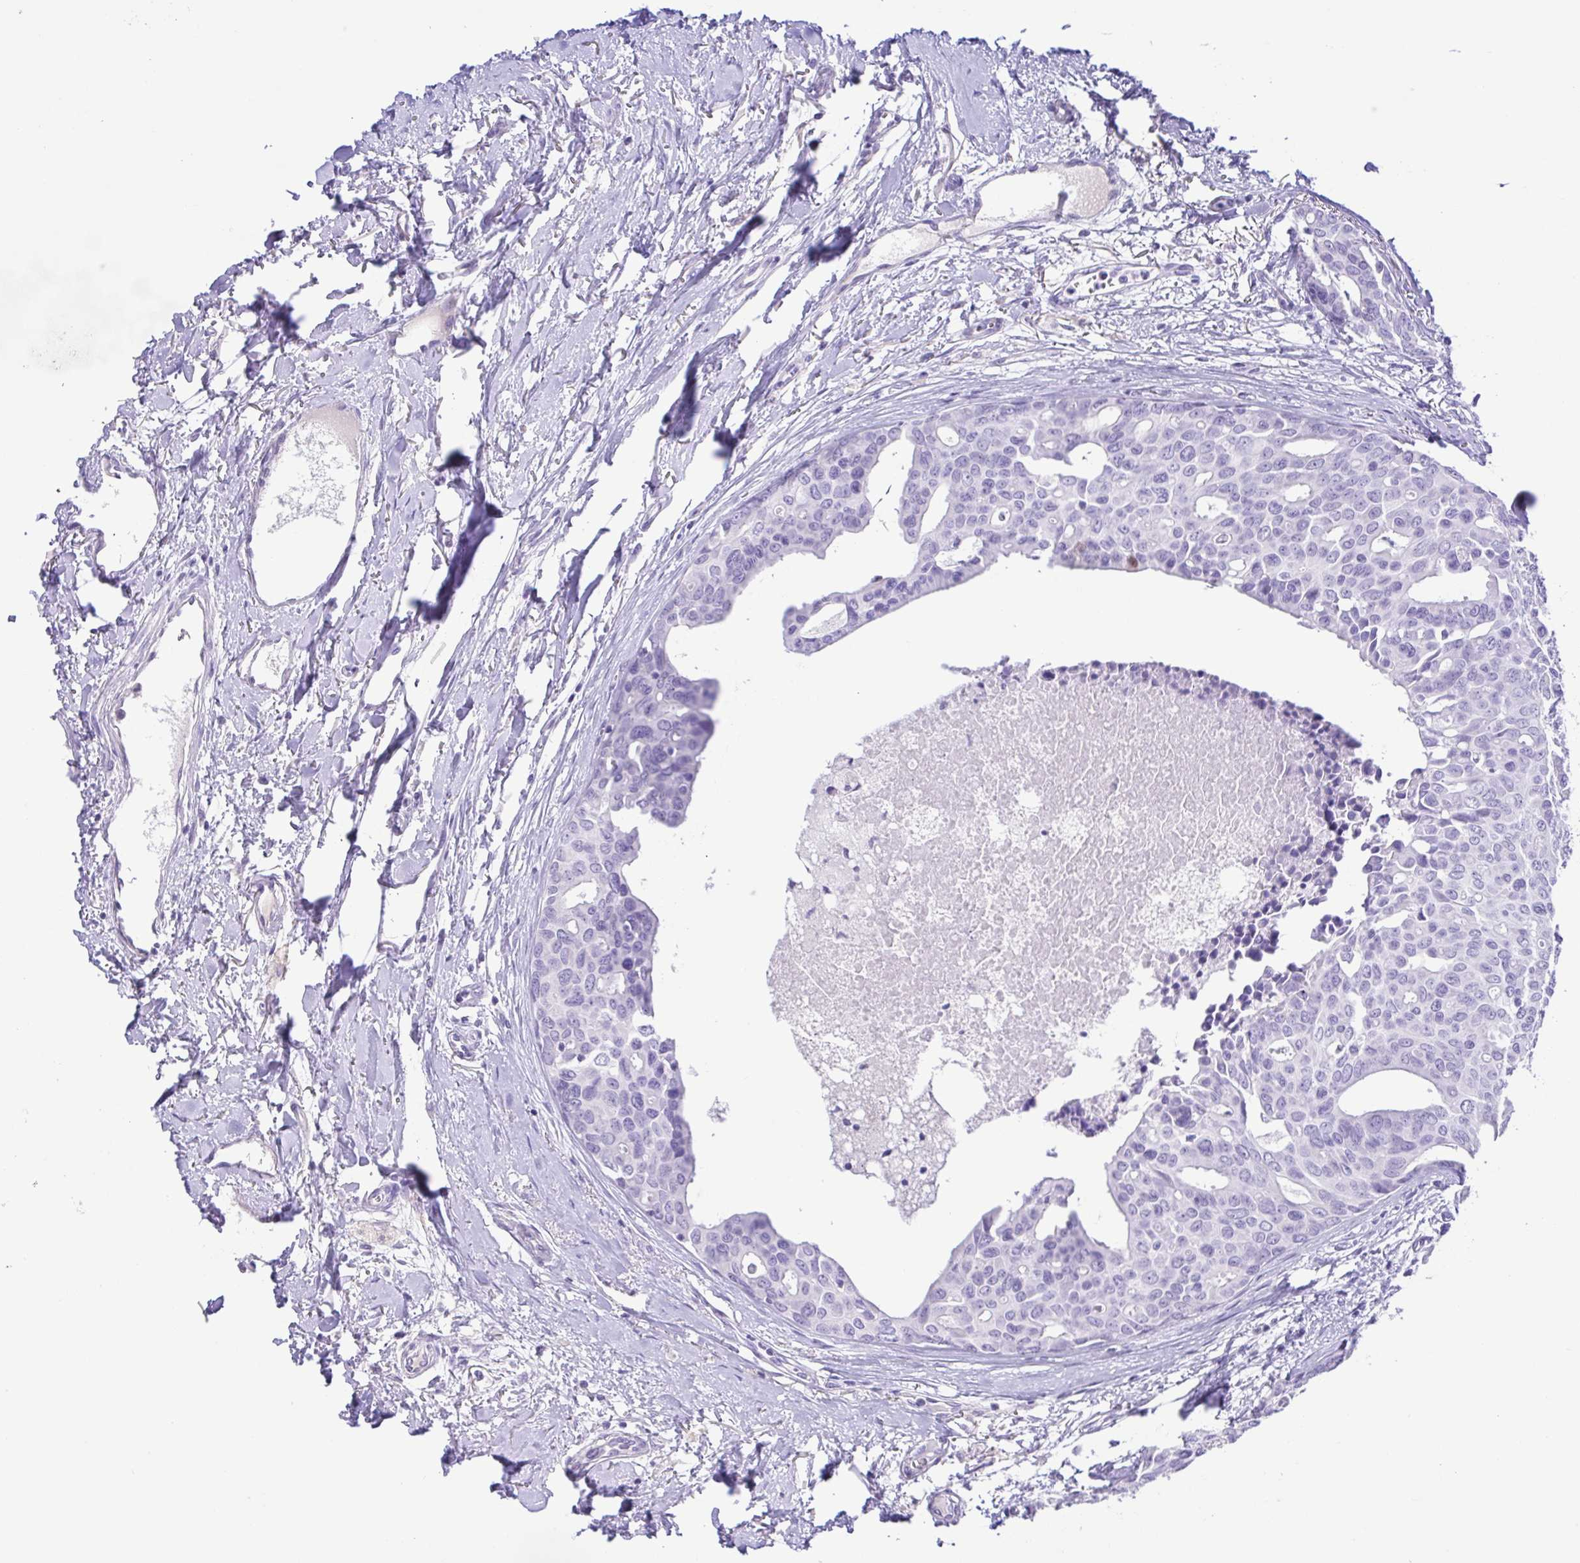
{"staining": {"intensity": "negative", "quantity": "none", "location": "none"}, "tissue": "breast cancer", "cell_type": "Tumor cells", "image_type": "cancer", "snomed": [{"axis": "morphology", "description": "Duct carcinoma"}, {"axis": "topography", "description": "Breast"}], "caption": "This micrograph is of breast cancer (intraductal carcinoma) stained with immunohistochemistry (IHC) to label a protein in brown with the nuclei are counter-stained blue. There is no expression in tumor cells.", "gene": "CASP14", "patient": {"sex": "female", "age": 54}}